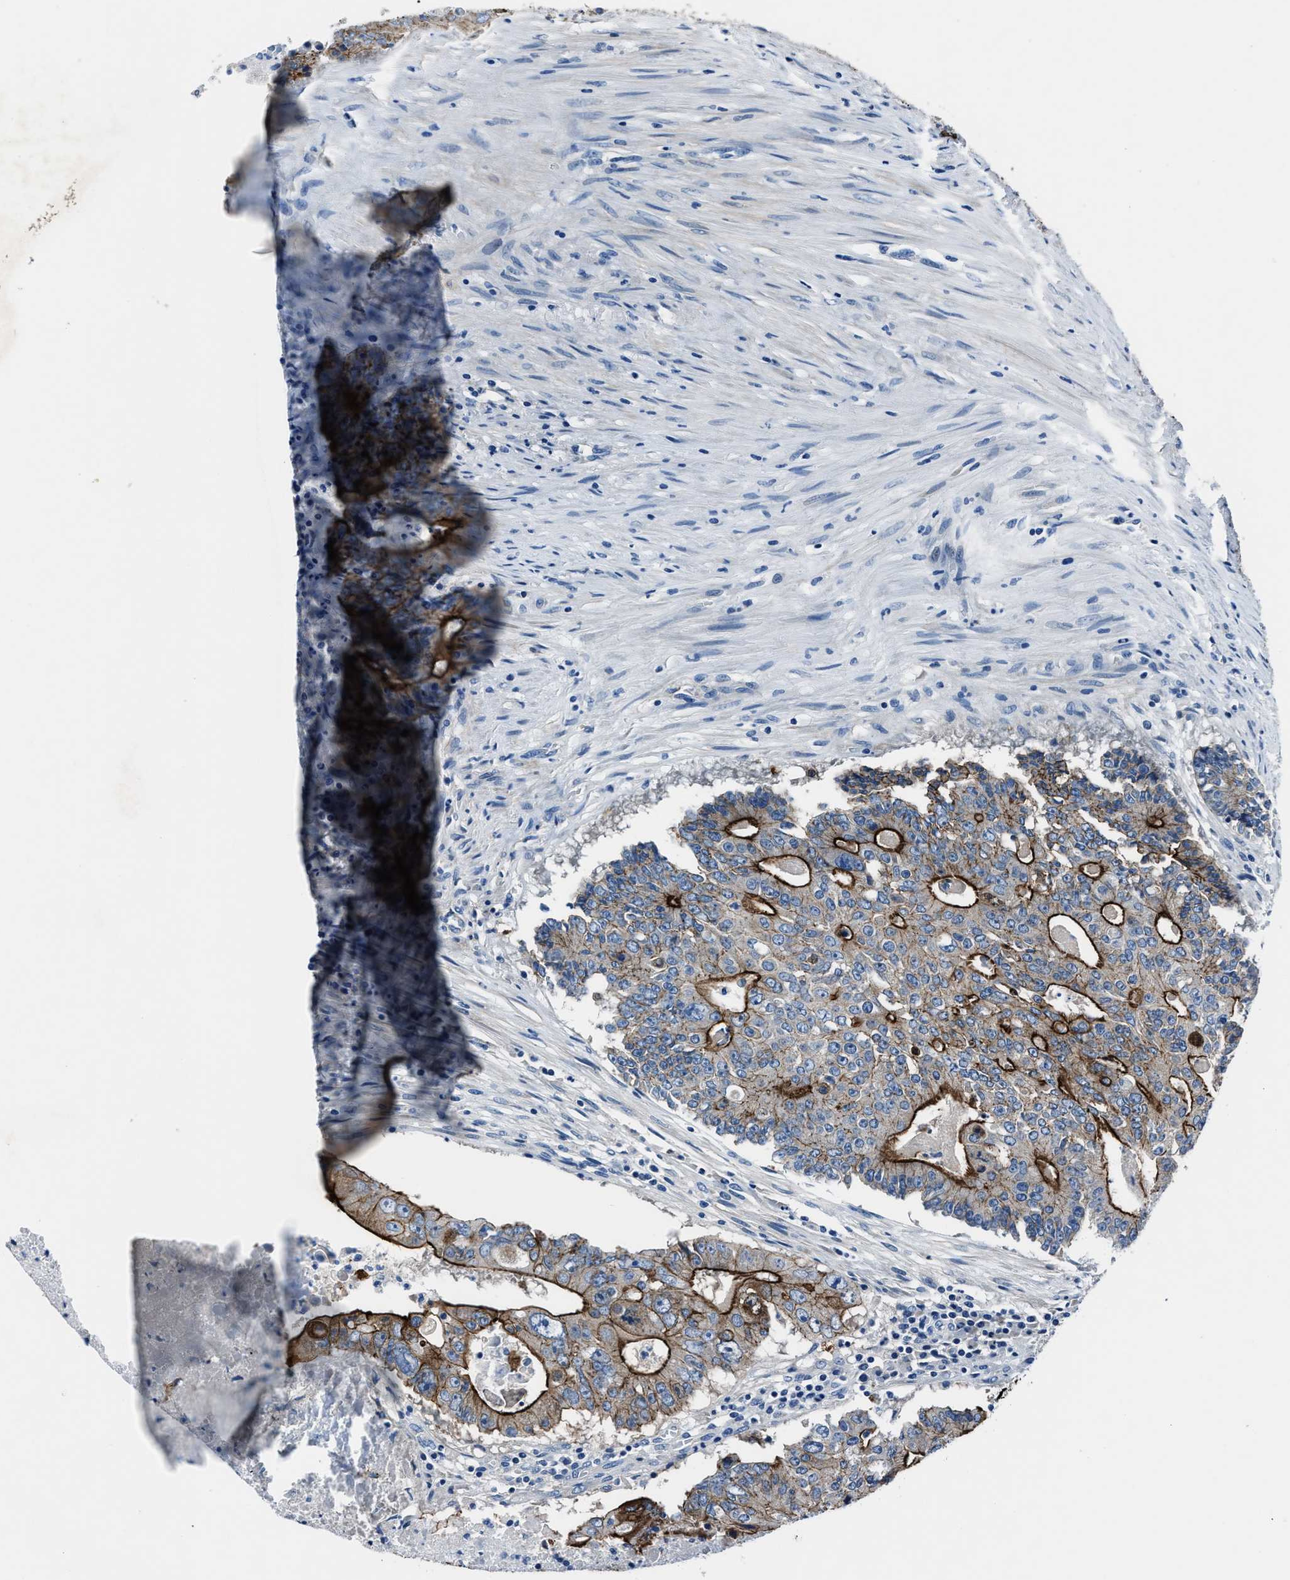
{"staining": {"intensity": "strong", "quantity": "25%-75%", "location": "cytoplasmic/membranous"}, "tissue": "colorectal cancer", "cell_type": "Tumor cells", "image_type": "cancer", "snomed": [{"axis": "morphology", "description": "Adenocarcinoma, NOS"}, {"axis": "topography", "description": "Colon"}], "caption": "Colorectal cancer (adenocarcinoma) stained with a protein marker demonstrates strong staining in tumor cells.", "gene": "LMO7", "patient": {"sex": "male", "age": 87}}